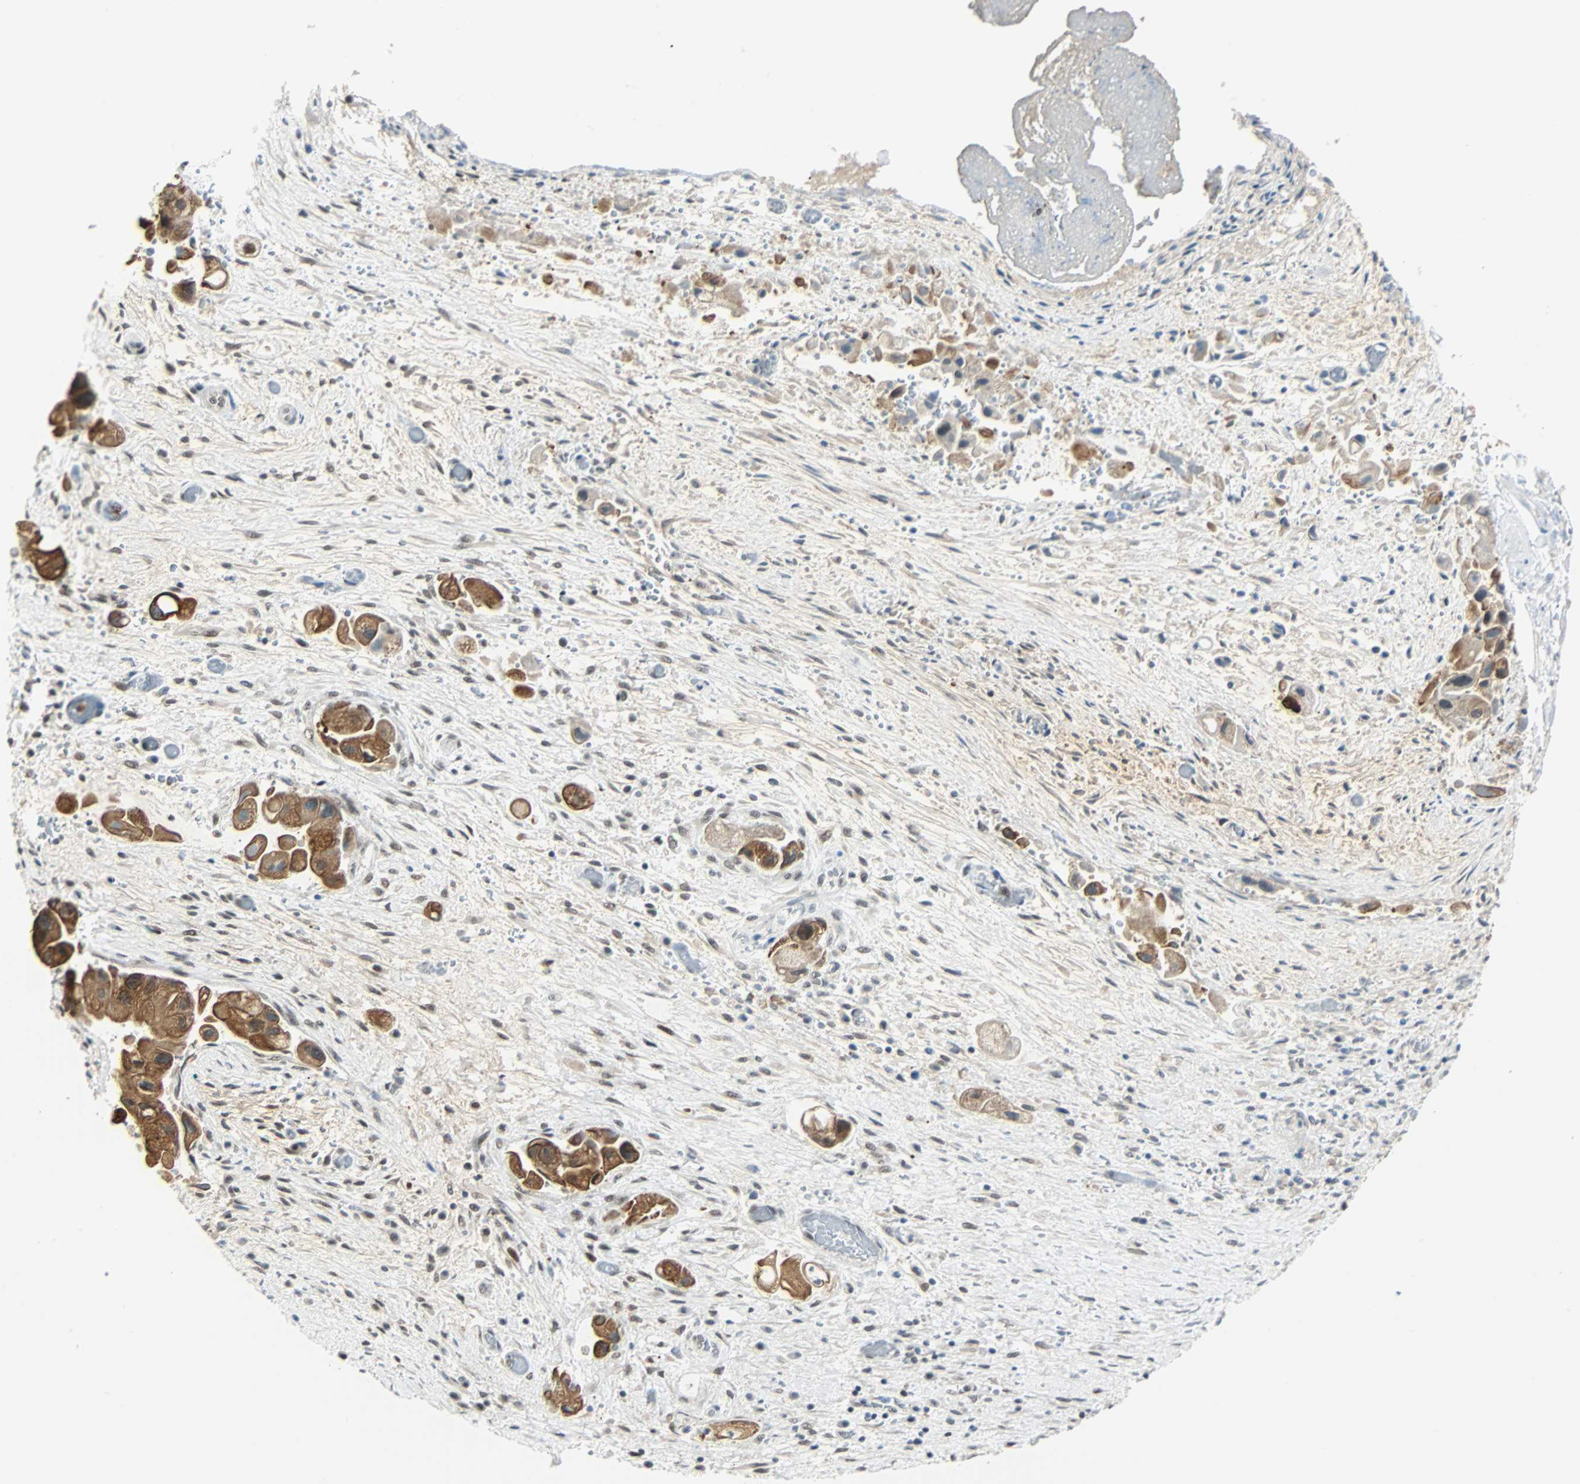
{"staining": {"intensity": "strong", "quantity": ">75%", "location": "cytoplasmic/membranous"}, "tissue": "liver cancer", "cell_type": "Tumor cells", "image_type": "cancer", "snomed": [{"axis": "morphology", "description": "Normal tissue, NOS"}, {"axis": "morphology", "description": "Cholangiocarcinoma"}, {"axis": "topography", "description": "Liver"}, {"axis": "topography", "description": "Peripheral nerve tissue"}], "caption": "Immunohistochemistry (DAB (3,3'-diaminobenzidine)) staining of cholangiocarcinoma (liver) shows strong cytoplasmic/membranous protein positivity in approximately >75% of tumor cells.", "gene": "NELFE", "patient": {"sex": "male", "age": 50}}